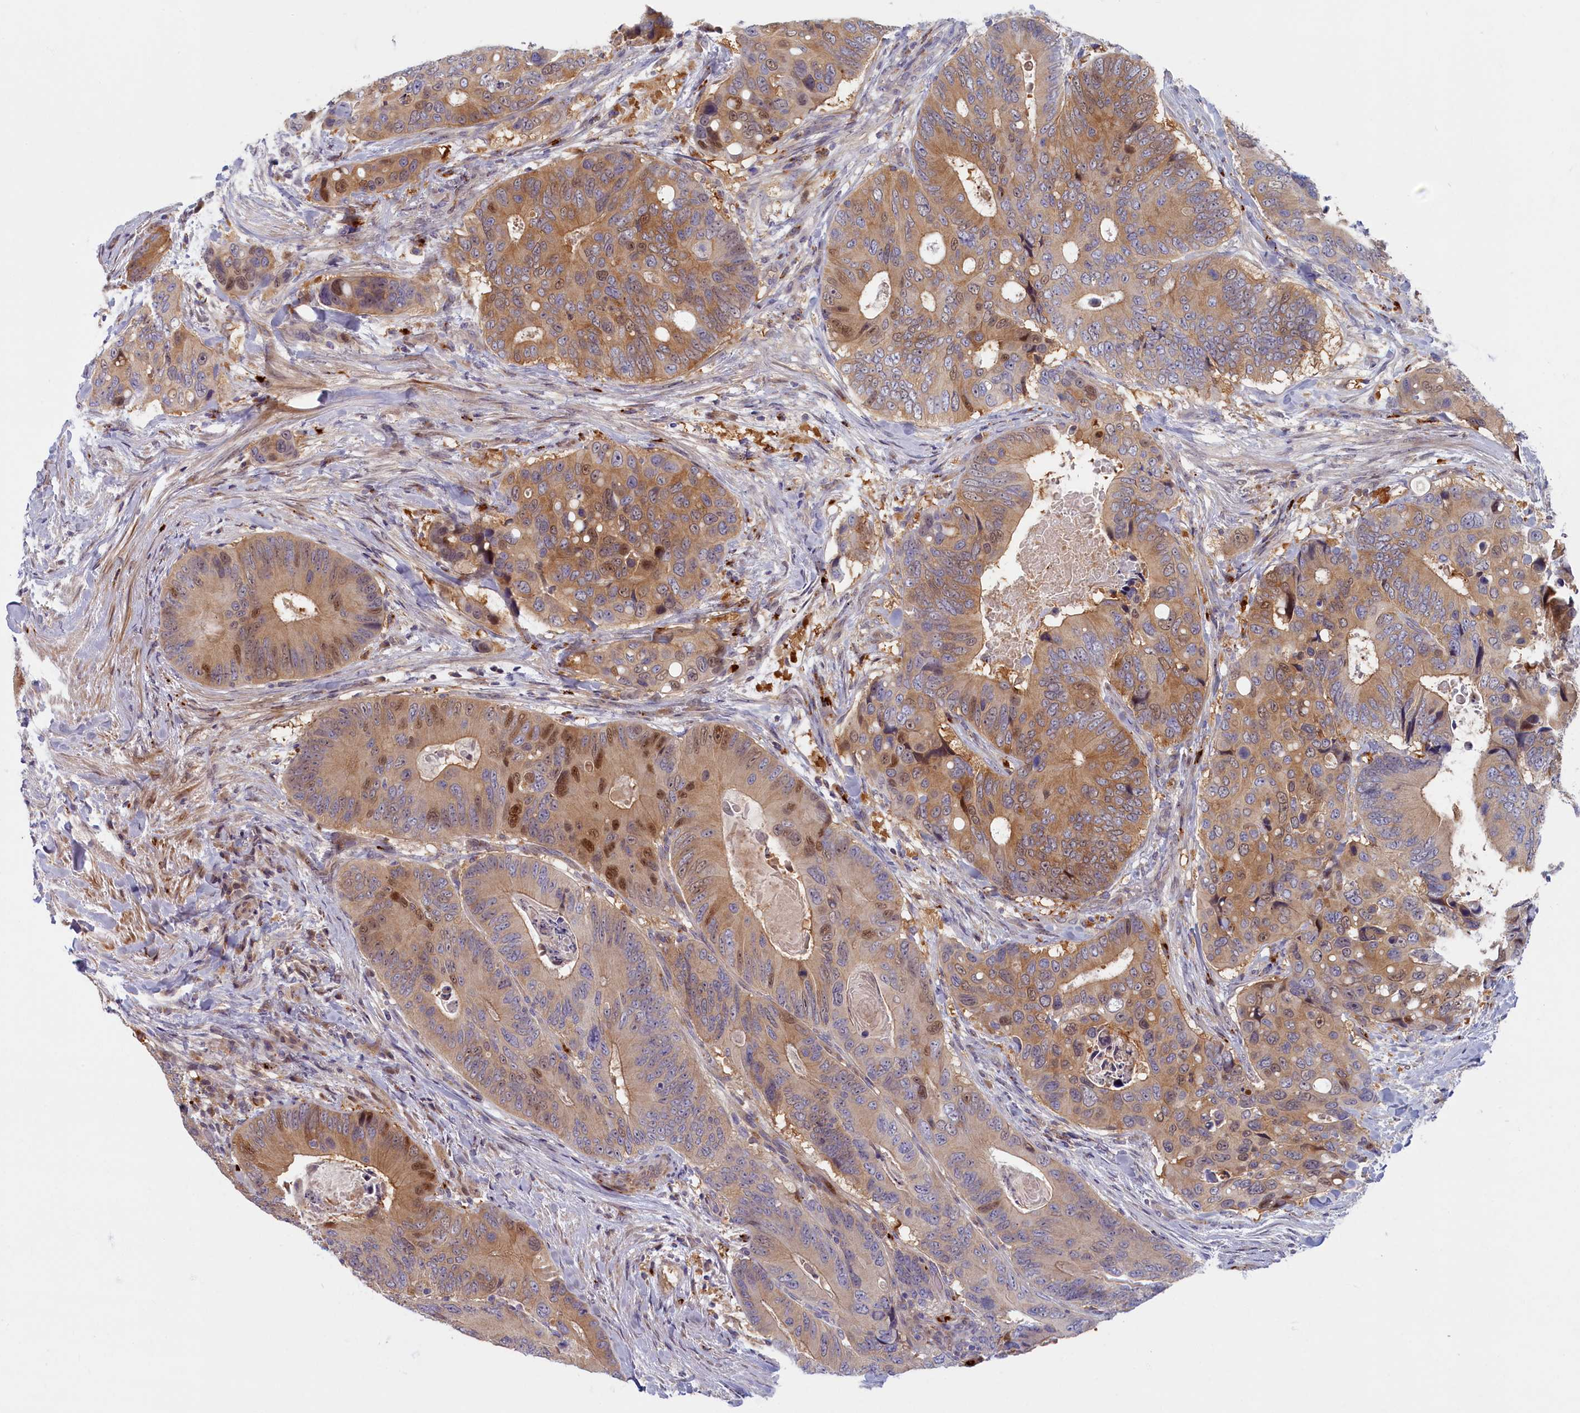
{"staining": {"intensity": "moderate", "quantity": ">75%", "location": "cytoplasmic/membranous"}, "tissue": "colorectal cancer", "cell_type": "Tumor cells", "image_type": "cancer", "snomed": [{"axis": "morphology", "description": "Adenocarcinoma, NOS"}, {"axis": "topography", "description": "Colon"}], "caption": "An image of human colorectal cancer stained for a protein reveals moderate cytoplasmic/membranous brown staining in tumor cells.", "gene": "FCSK", "patient": {"sex": "male", "age": 84}}